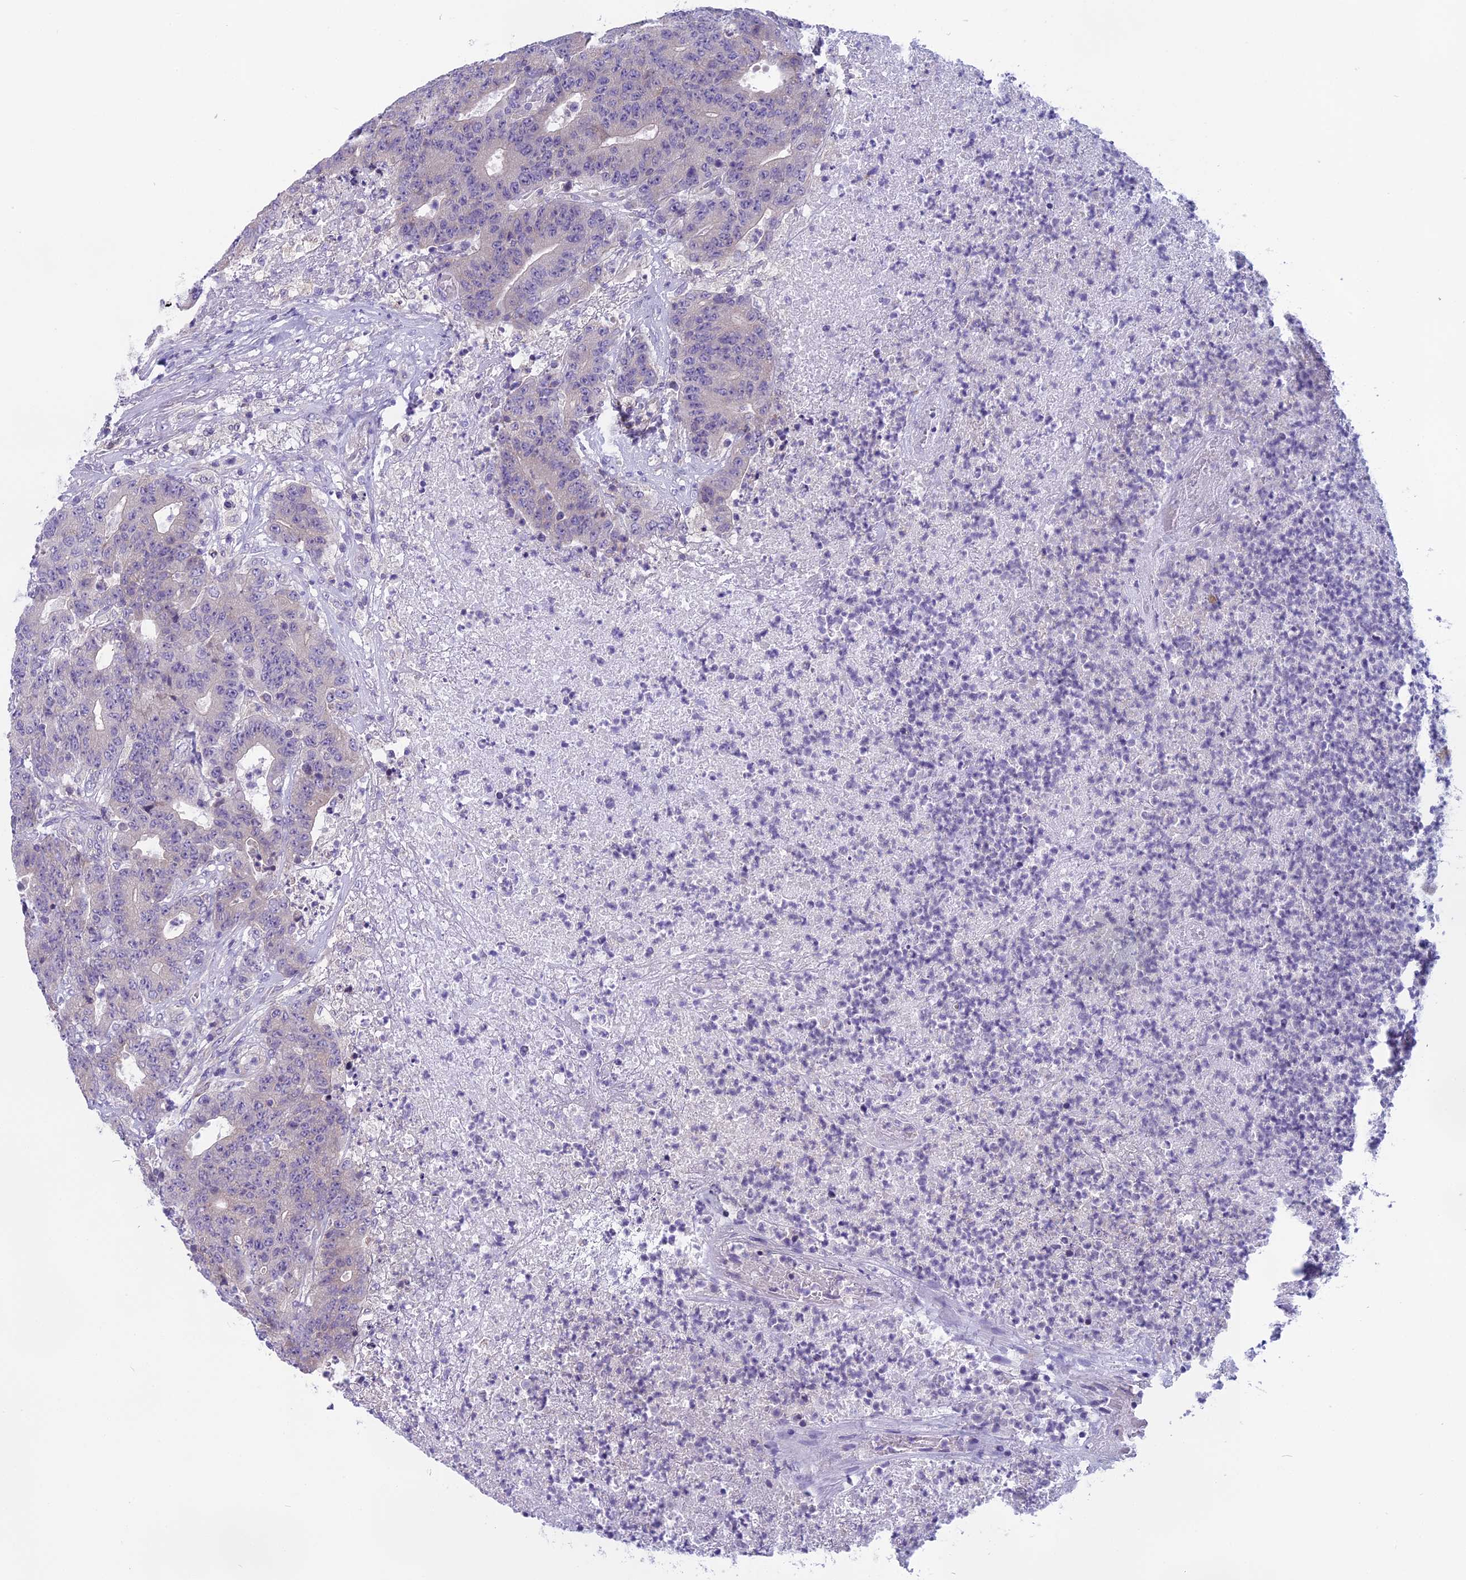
{"staining": {"intensity": "negative", "quantity": "none", "location": "none"}, "tissue": "colorectal cancer", "cell_type": "Tumor cells", "image_type": "cancer", "snomed": [{"axis": "morphology", "description": "Adenocarcinoma, NOS"}, {"axis": "topography", "description": "Colon"}], "caption": "Immunohistochemistry photomicrograph of colorectal cancer stained for a protein (brown), which exhibits no positivity in tumor cells. The staining is performed using DAB brown chromogen with nuclei counter-stained in using hematoxylin.", "gene": "ARHGEF37", "patient": {"sex": "female", "age": 75}}